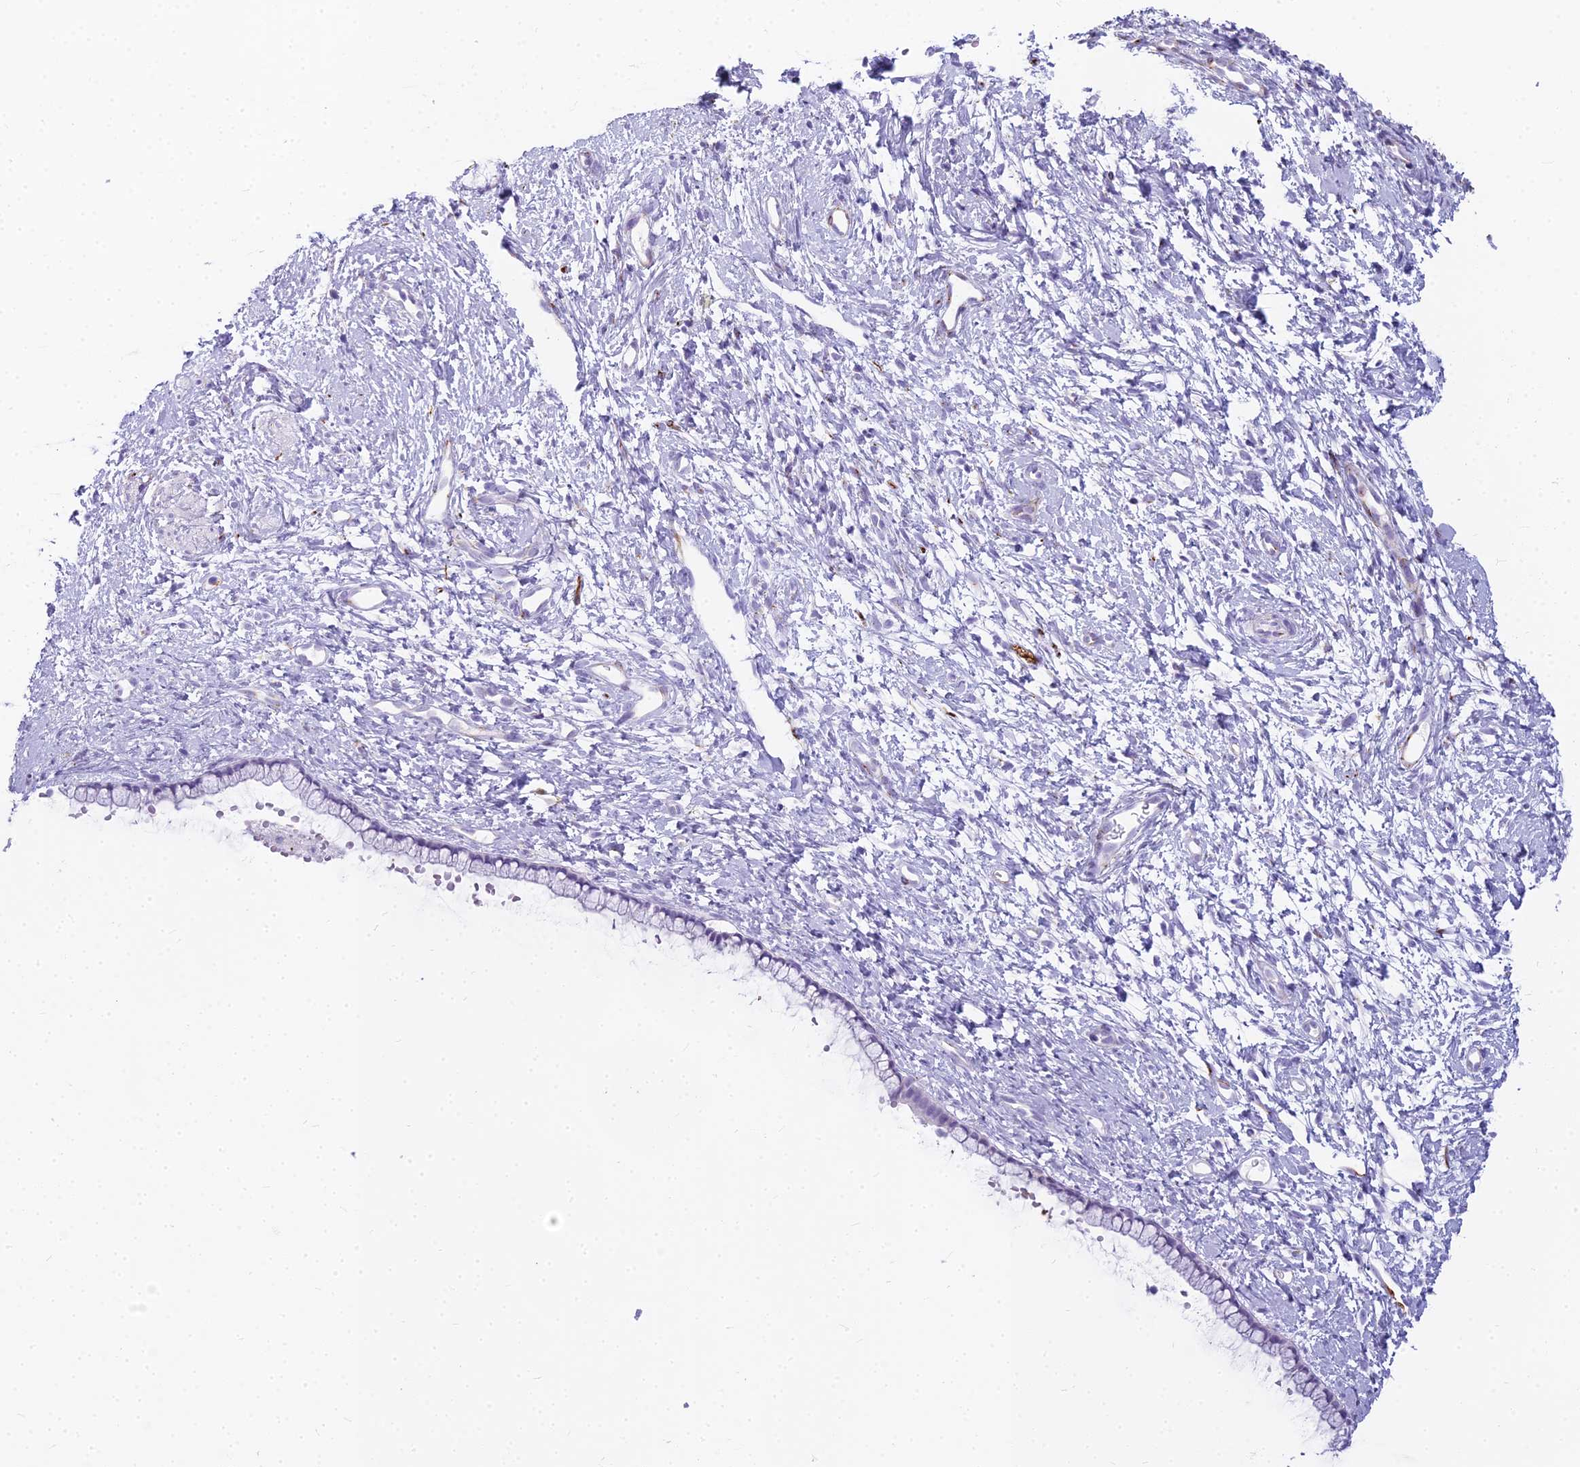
{"staining": {"intensity": "negative", "quantity": "none", "location": "none"}, "tissue": "cervix", "cell_type": "Glandular cells", "image_type": "normal", "snomed": [{"axis": "morphology", "description": "Normal tissue, NOS"}, {"axis": "topography", "description": "Cervix"}], "caption": "IHC micrograph of benign cervix: human cervix stained with DAB (3,3'-diaminobenzidine) reveals no significant protein expression in glandular cells.", "gene": "ENSG00000265118", "patient": {"sex": "female", "age": 57}}